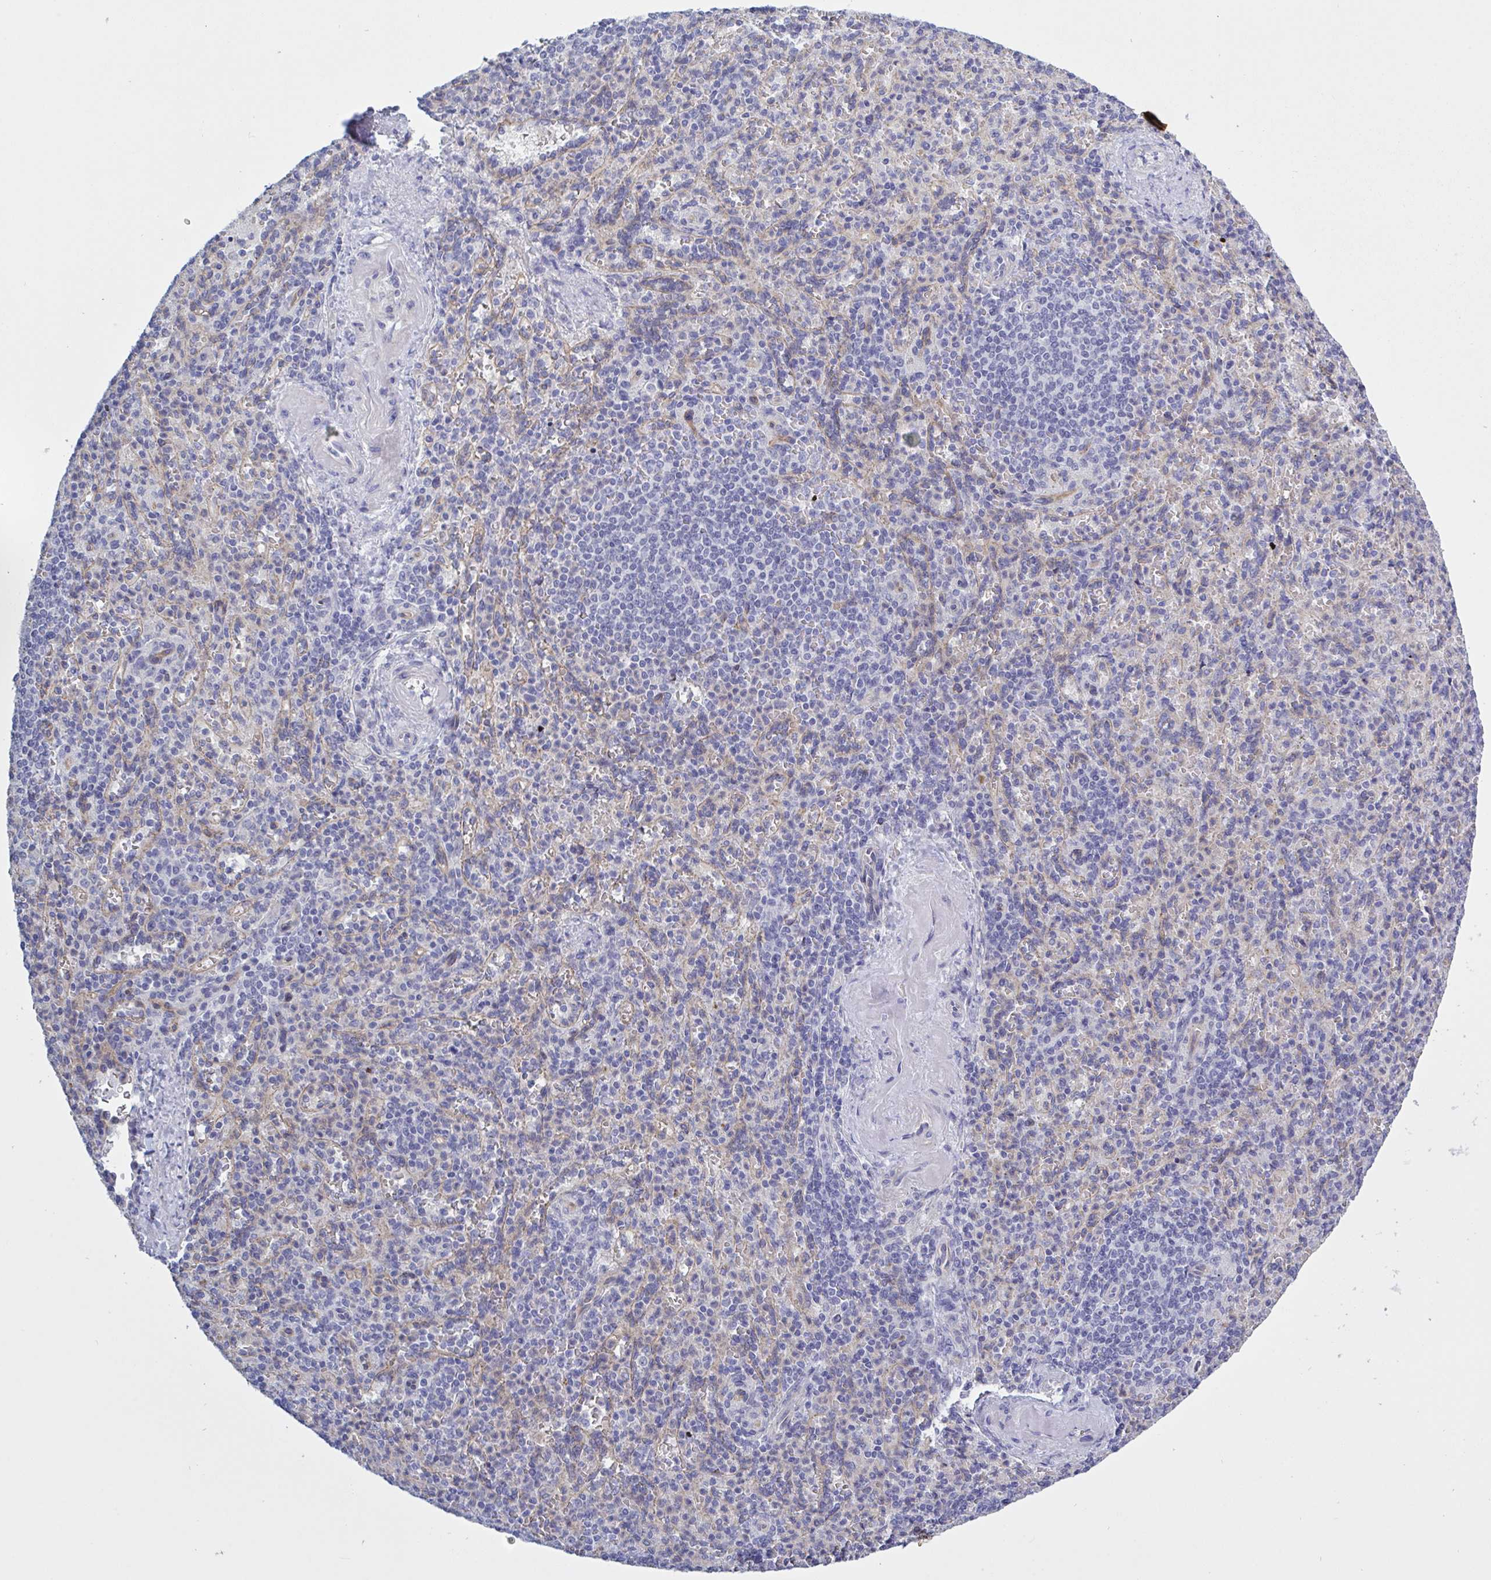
{"staining": {"intensity": "negative", "quantity": "none", "location": "none"}, "tissue": "spleen", "cell_type": "Cells in red pulp", "image_type": "normal", "snomed": [{"axis": "morphology", "description": "Normal tissue, NOS"}, {"axis": "topography", "description": "Spleen"}], "caption": "The image displays no significant expression in cells in red pulp of spleen.", "gene": "ST14", "patient": {"sex": "female", "age": 74}}